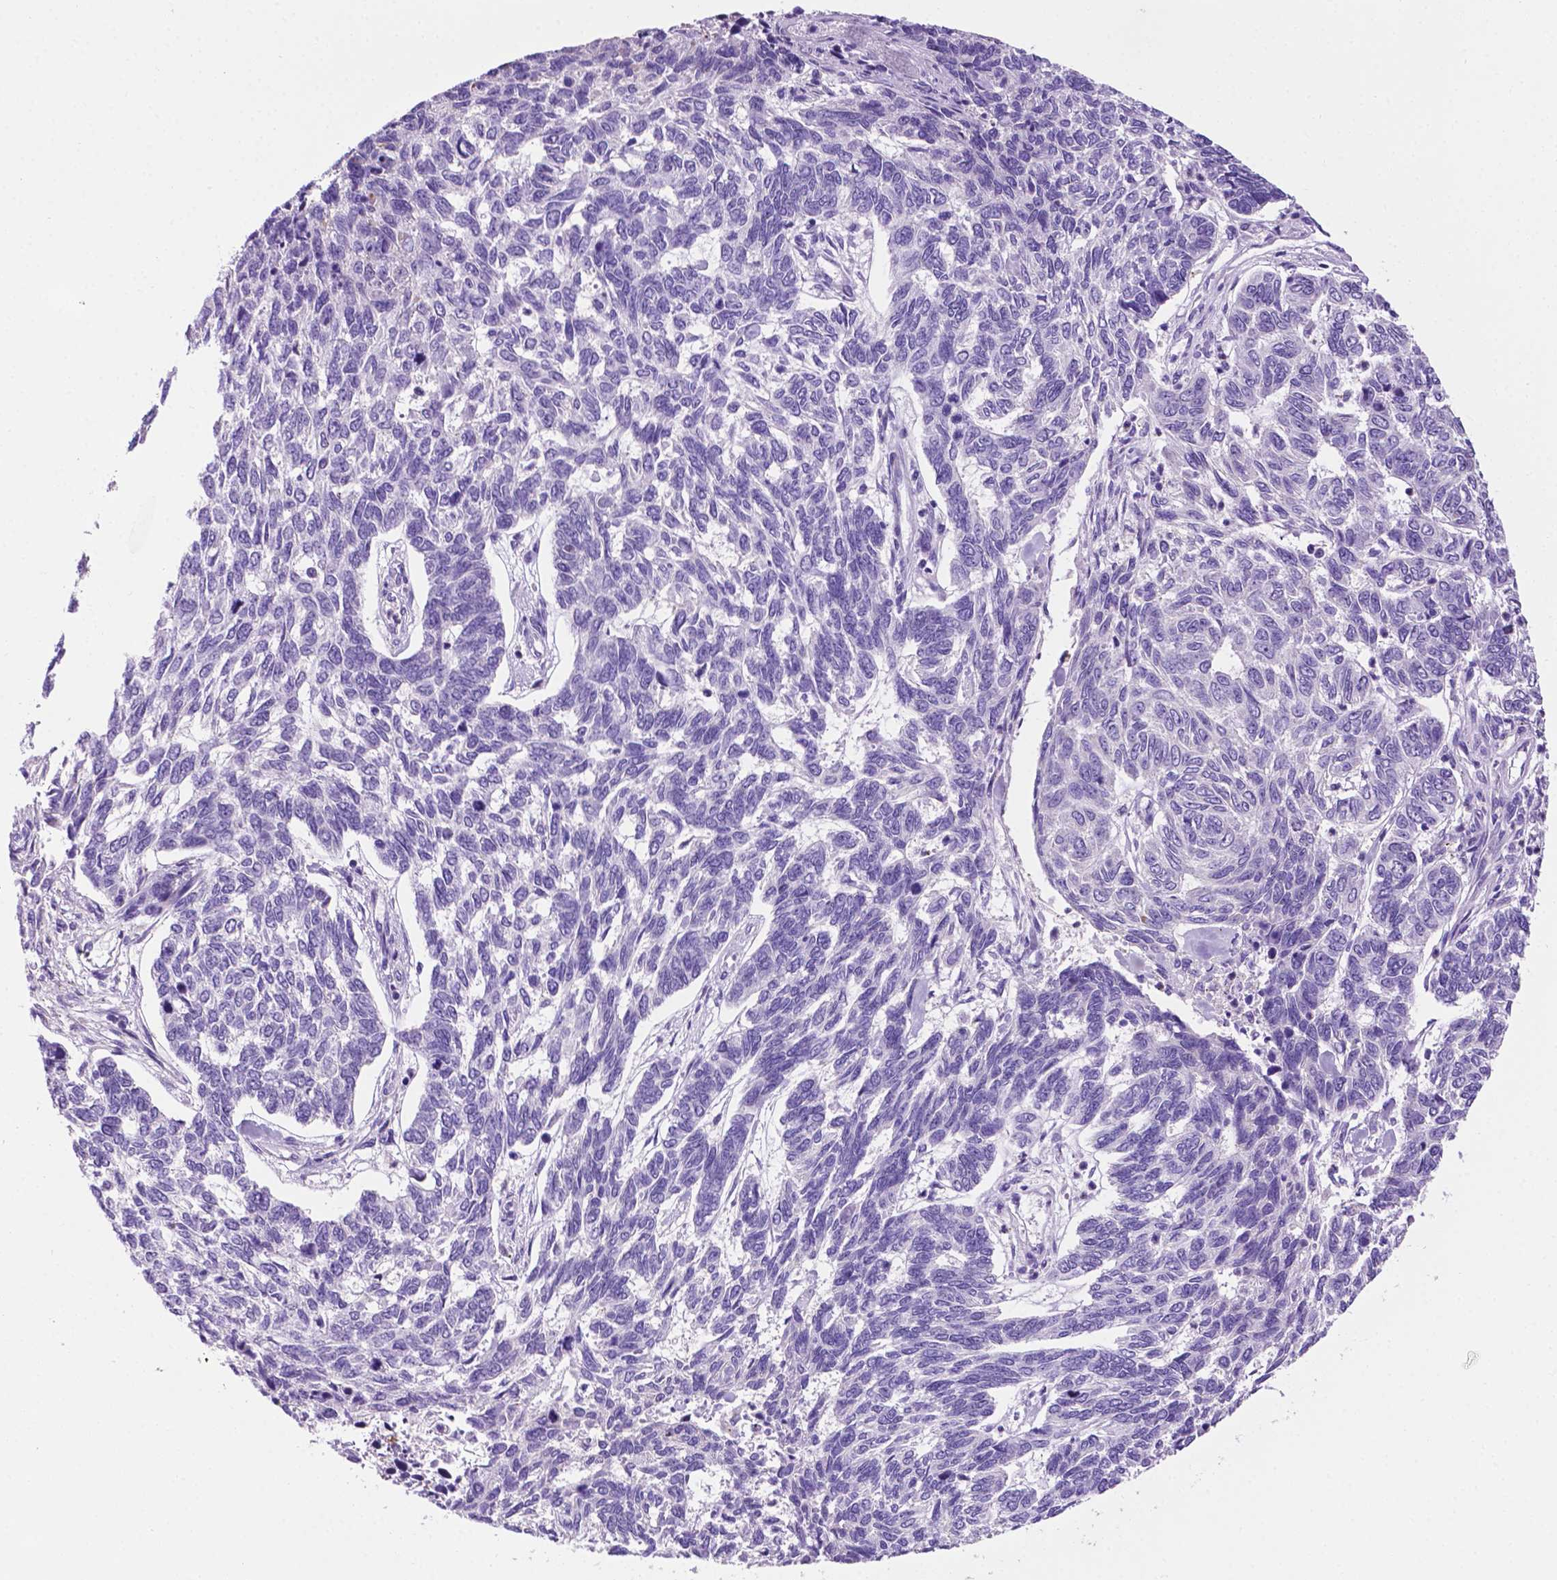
{"staining": {"intensity": "negative", "quantity": "none", "location": "none"}, "tissue": "skin cancer", "cell_type": "Tumor cells", "image_type": "cancer", "snomed": [{"axis": "morphology", "description": "Basal cell carcinoma"}, {"axis": "topography", "description": "Skin"}], "caption": "There is no significant expression in tumor cells of skin cancer.", "gene": "MMP27", "patient": {"sex": "female", "age": 65}}